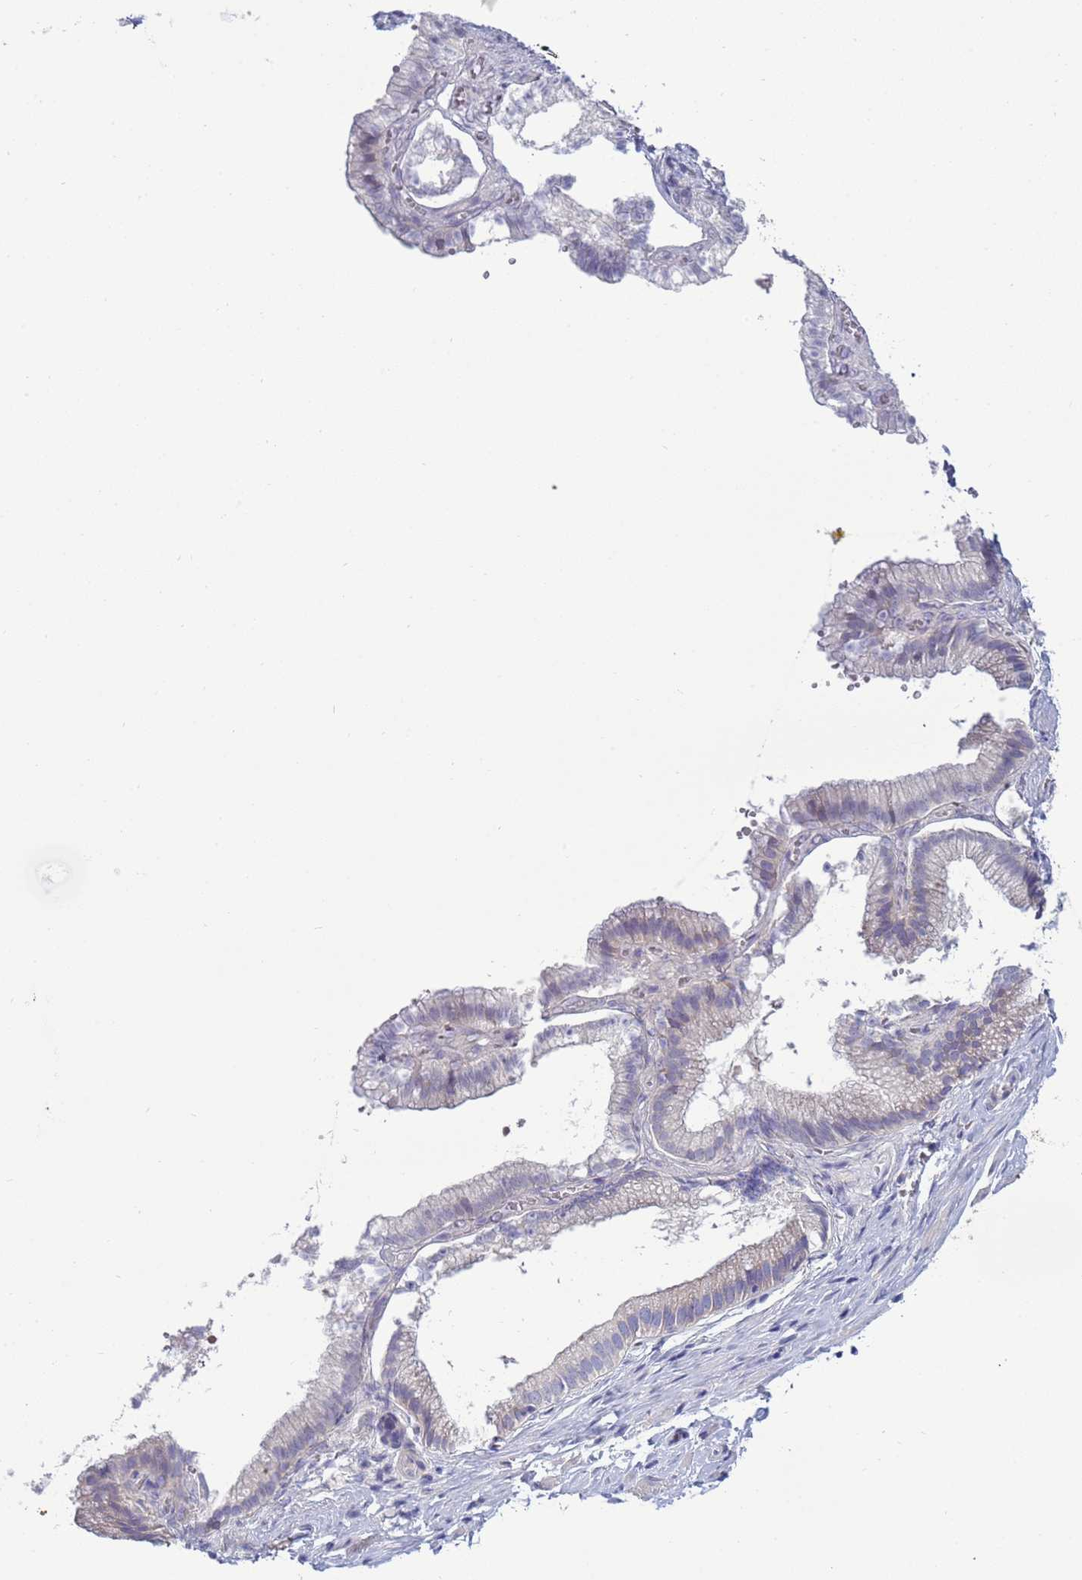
{"staining": {"intensity": "negative", "quantity": "none", "location": "none"}, "tissue": "adipose tissue", "cell_type": "Adipocytes", "image_type": "normal", "snomed": [{"axis": "morphology", "description": "Normal tissue, NOS"}, {"axis": "topography", "description": "Gallbladder"}, {"axis": "topography", "description": "Peripheral nerve tissue"}], "caption": "Adipocytes show no significant protein expression in normal adipose tissue. The staining was performed using DAB (3,3'-diaminobenzidine) to visualize the protein expression in brown, while the nuclei were stained in blue with hematoxylin (Magnification: 20x).", "gene": "TRPC6", "patient": {"sex": "male", "age": 38}}